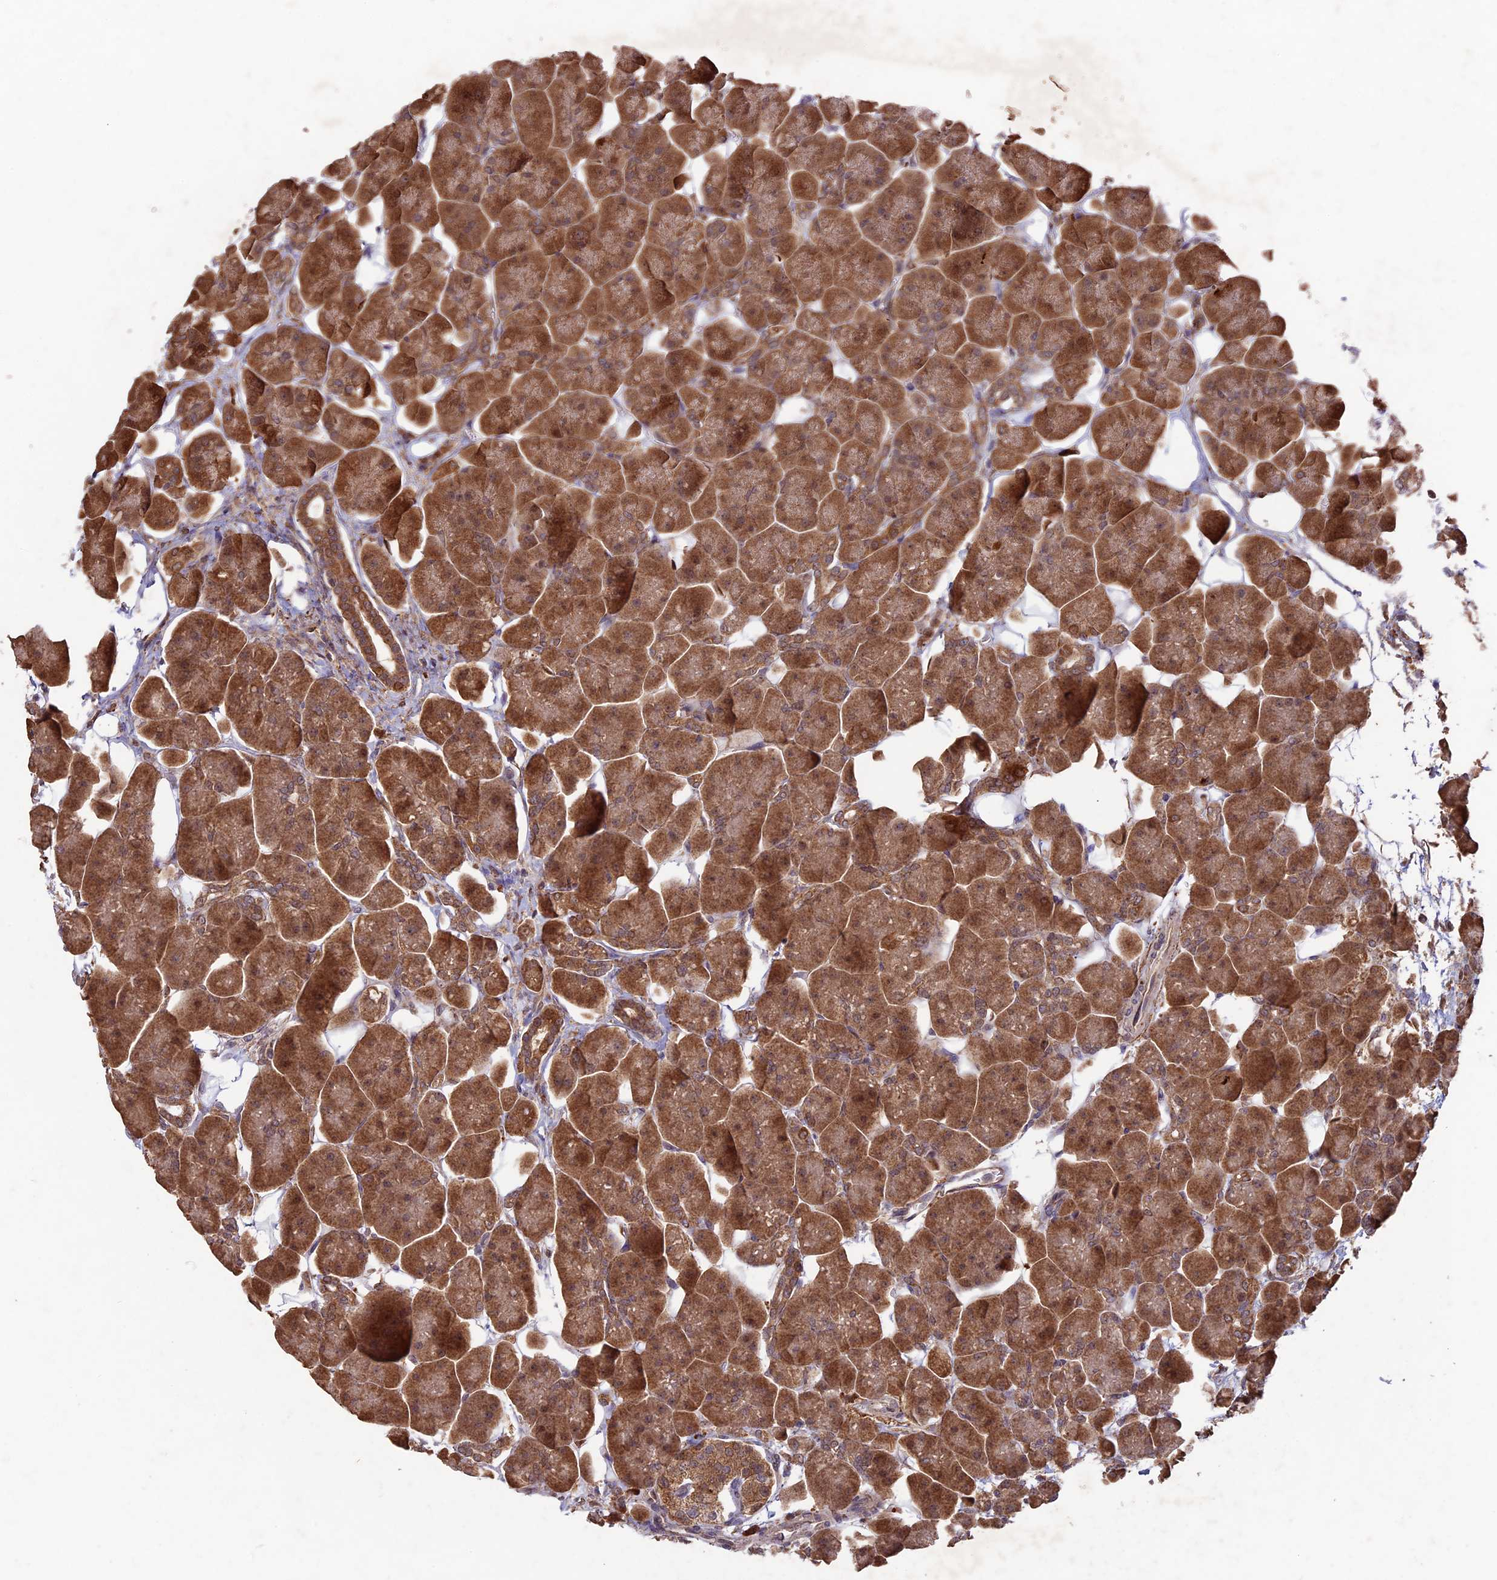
{"staining": {"intensity": "moderate", "quantity": ">75%", "location": "cytoplasmic/membranous,nuclear"}, "tissue": "pancreas", "cell_type": "Exocrine glandular cells", "image_type": "normal", "snomed": [{"axis": "morphology", "description": "Normal tissue, NOS"}, {"axis": "topography", "description": "Pancreas"}], "caption": "Benign pancreas displays moderate cytoplasmic/membranous,nuclear positivity in about >75% of exocrine glandular cells Using DAB (brown) and hematoxylin (blue) stains, captured at high magnification using brightfield microscopy..", "gene": "RCCD1", "patient": {"sex": "male", "age": 66}}